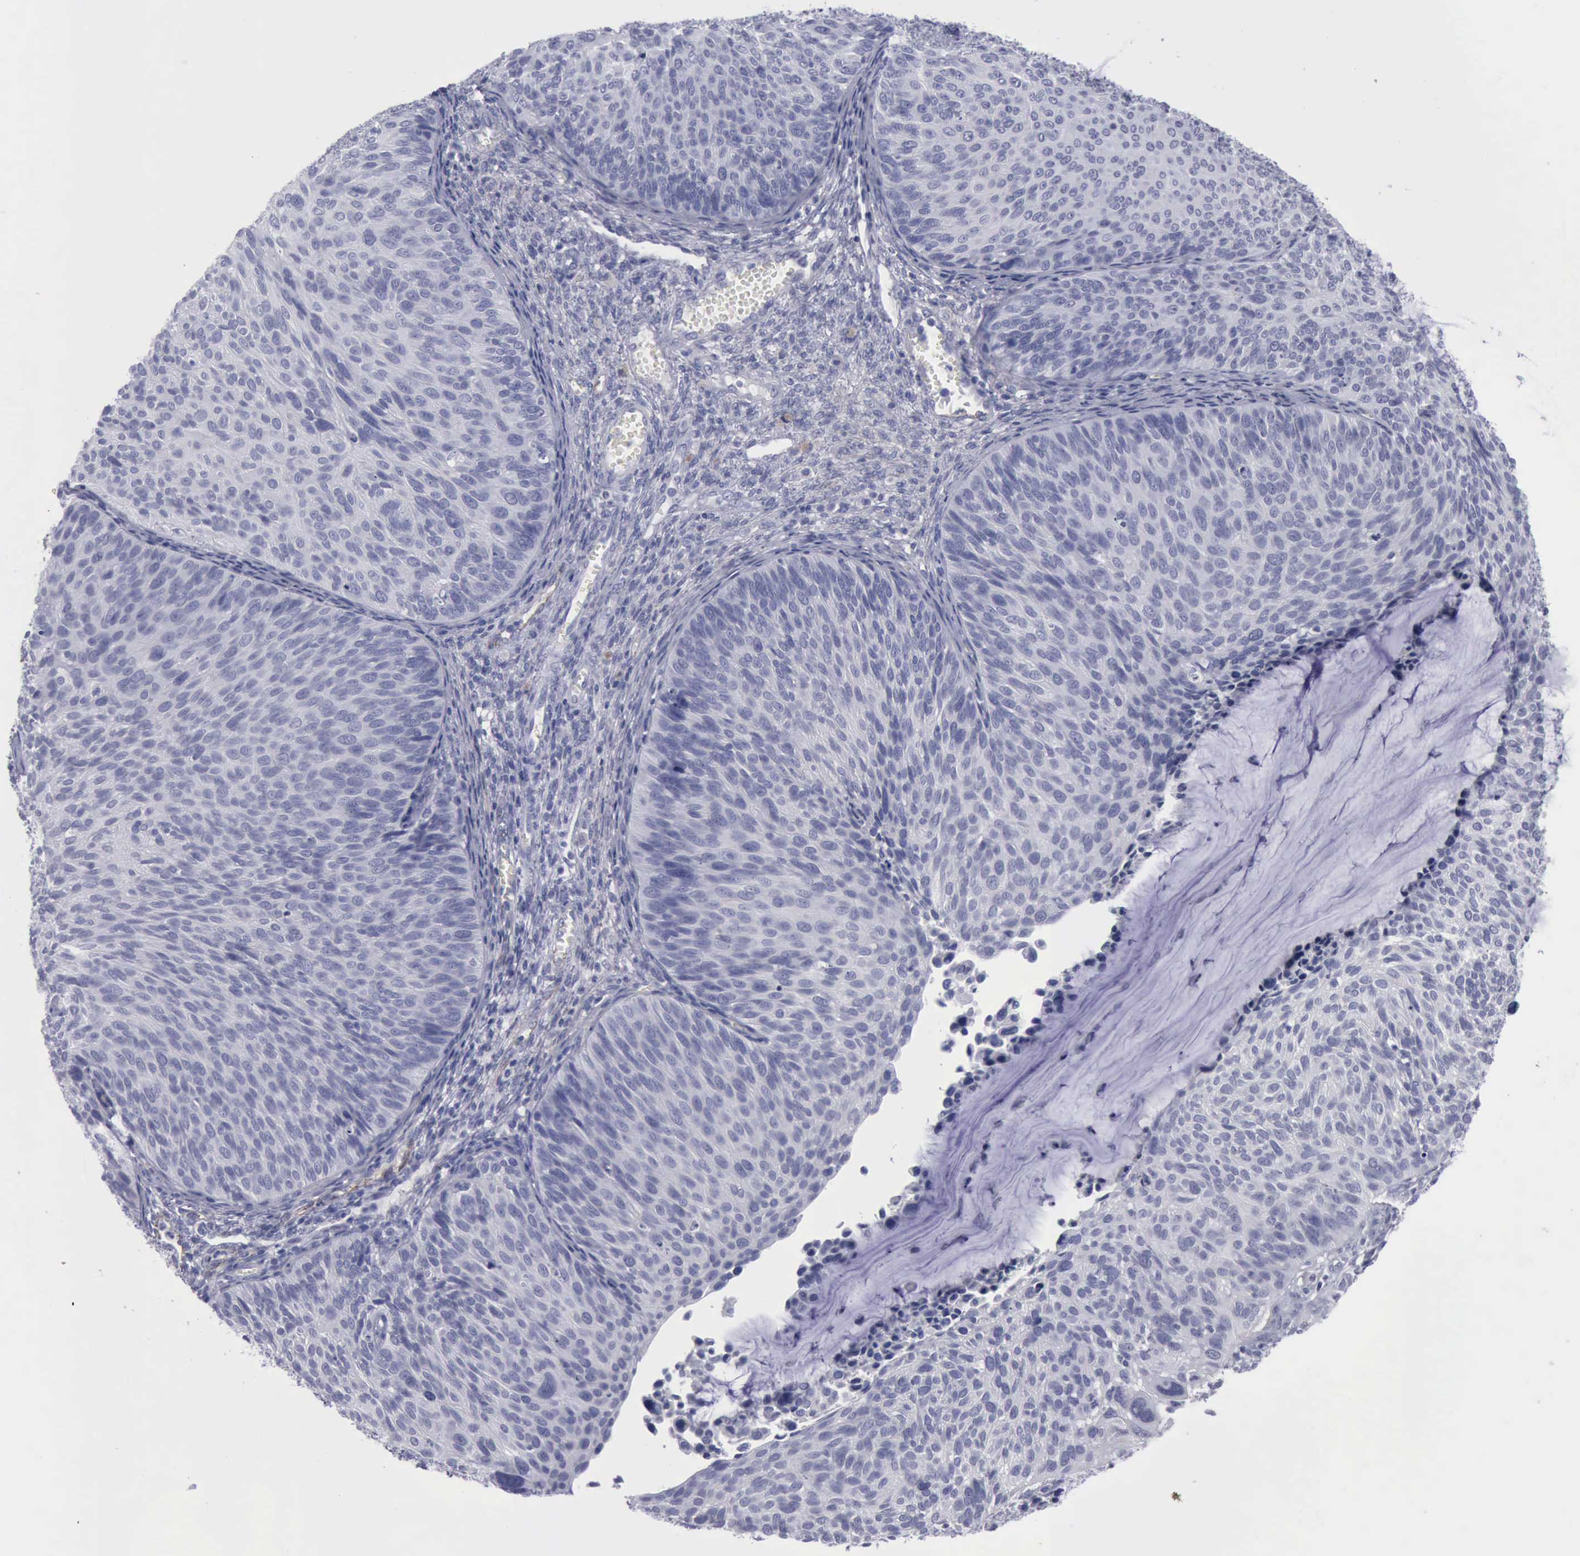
{"staining": {"intensity": "negative", "quantity": "none", "location": "none"}, "tissue": "cervical cancer", "cell_type": "Tumor cells", "image_type": "cancer", "snomed": [{"axis": "morphology", "description": "Squamous cell carcinoma, NOS"}, {"axis": "topography", "description": "Cervix"}], "caption": "Micrograph shows no significant protein staining in tumor cells of squamous cell carcinoma (cervical).", "gene": "CDH2", "patient": {"sex": "female", "age": 36}}